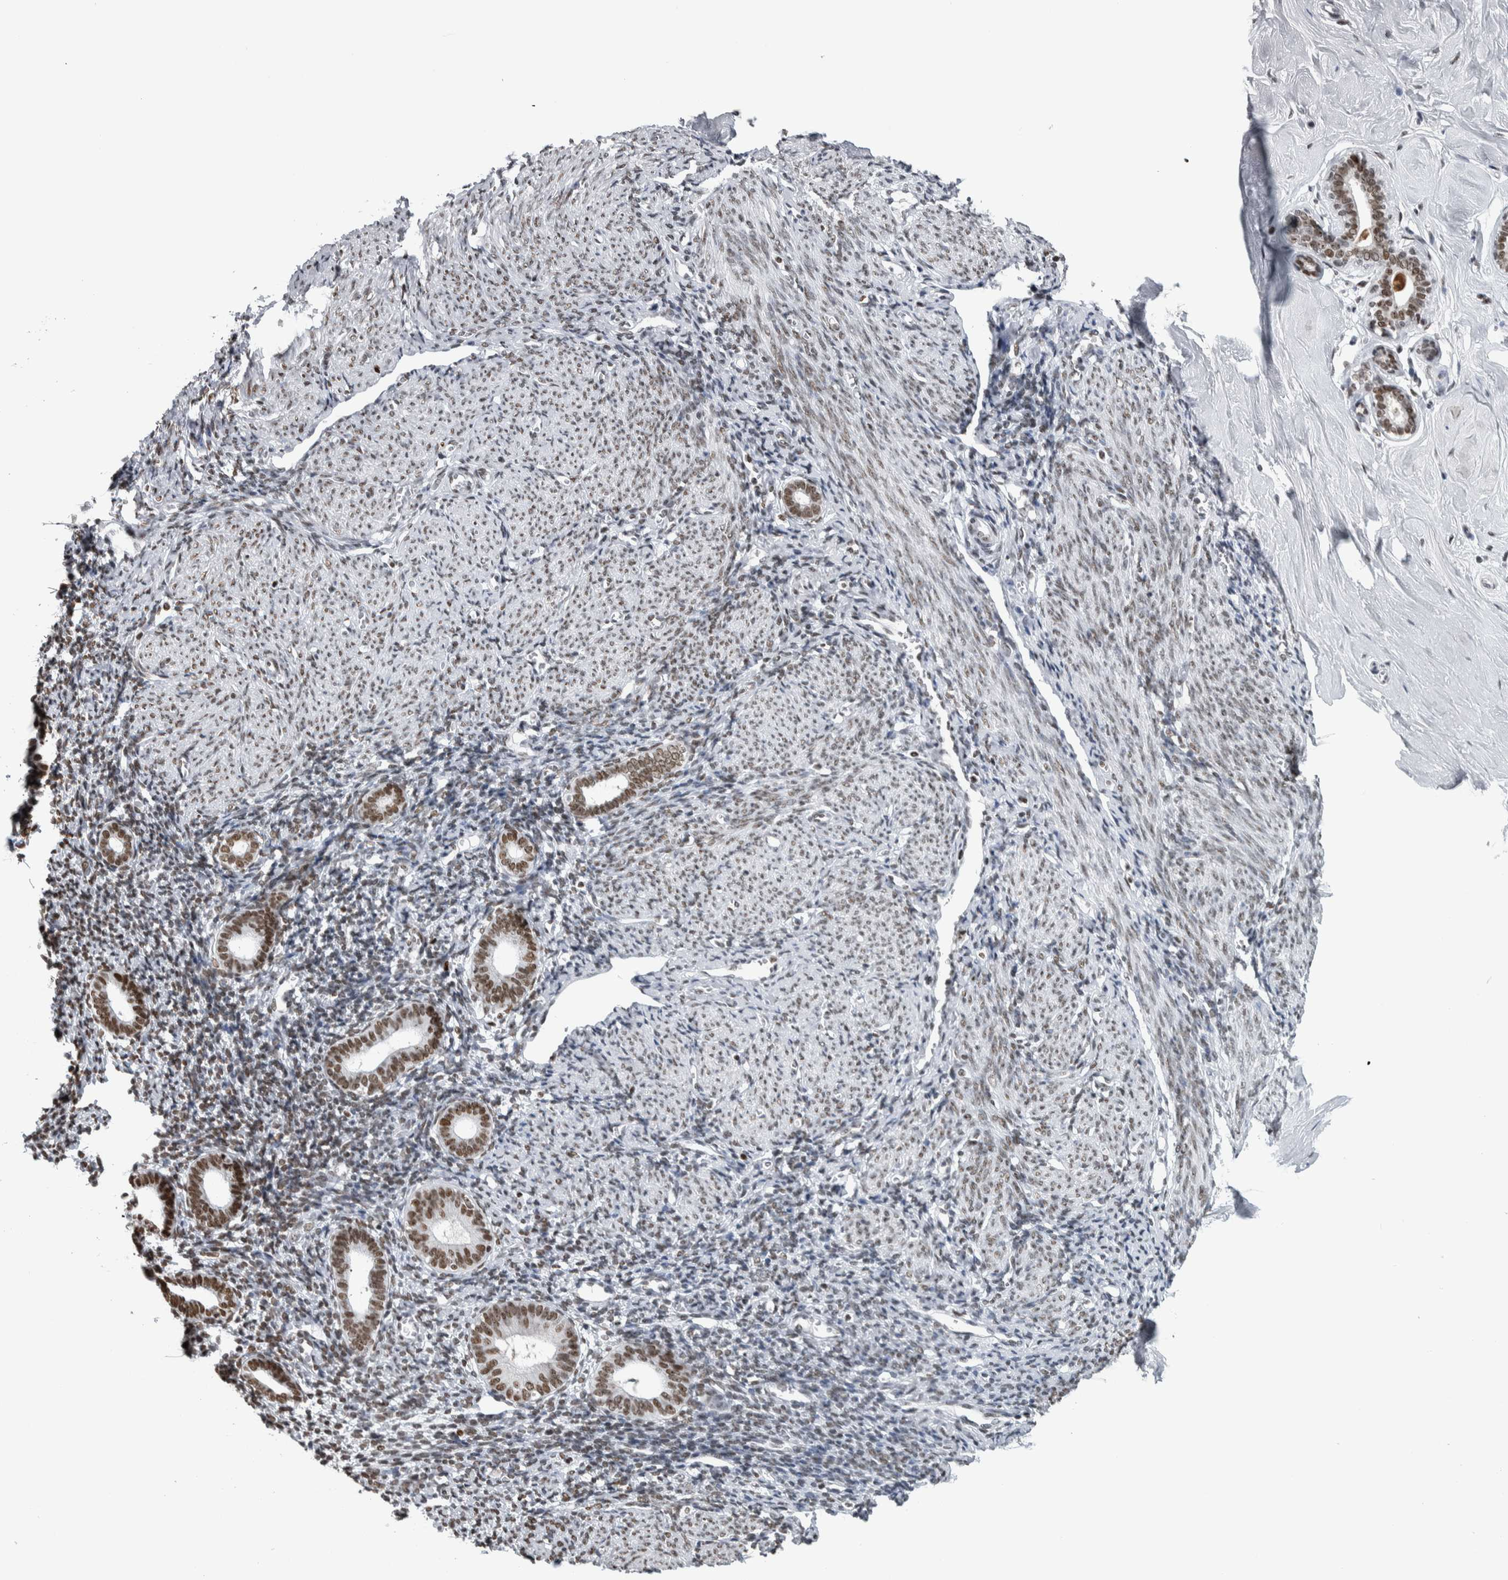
{"staining": {"intensity": "moderate", "quantity": "25%-75%", "location": "nuclear"}, "tissue": "endometrium", "cell_type": "Cells in endometrial stroma", "image_type": "normal", "snomed": [{"axis": "morphology", "description": "Normal tissue, NOS"}, {"axis": "morphology", "description": "Adenocarcinoma, NOS"}, {"axis": "topography", "description": "Endometrium"}], "caption": "Benign endometrium shows moderate nuclear expression in approximately 25%-75% of cells in endometrial stroma, visualized by immunohistochemistry. (brown staining indicates protein expression, while blue staining denotes nuclei).", "gene": "TOP2B", "patient": {"sex": "female", "age": 57}}